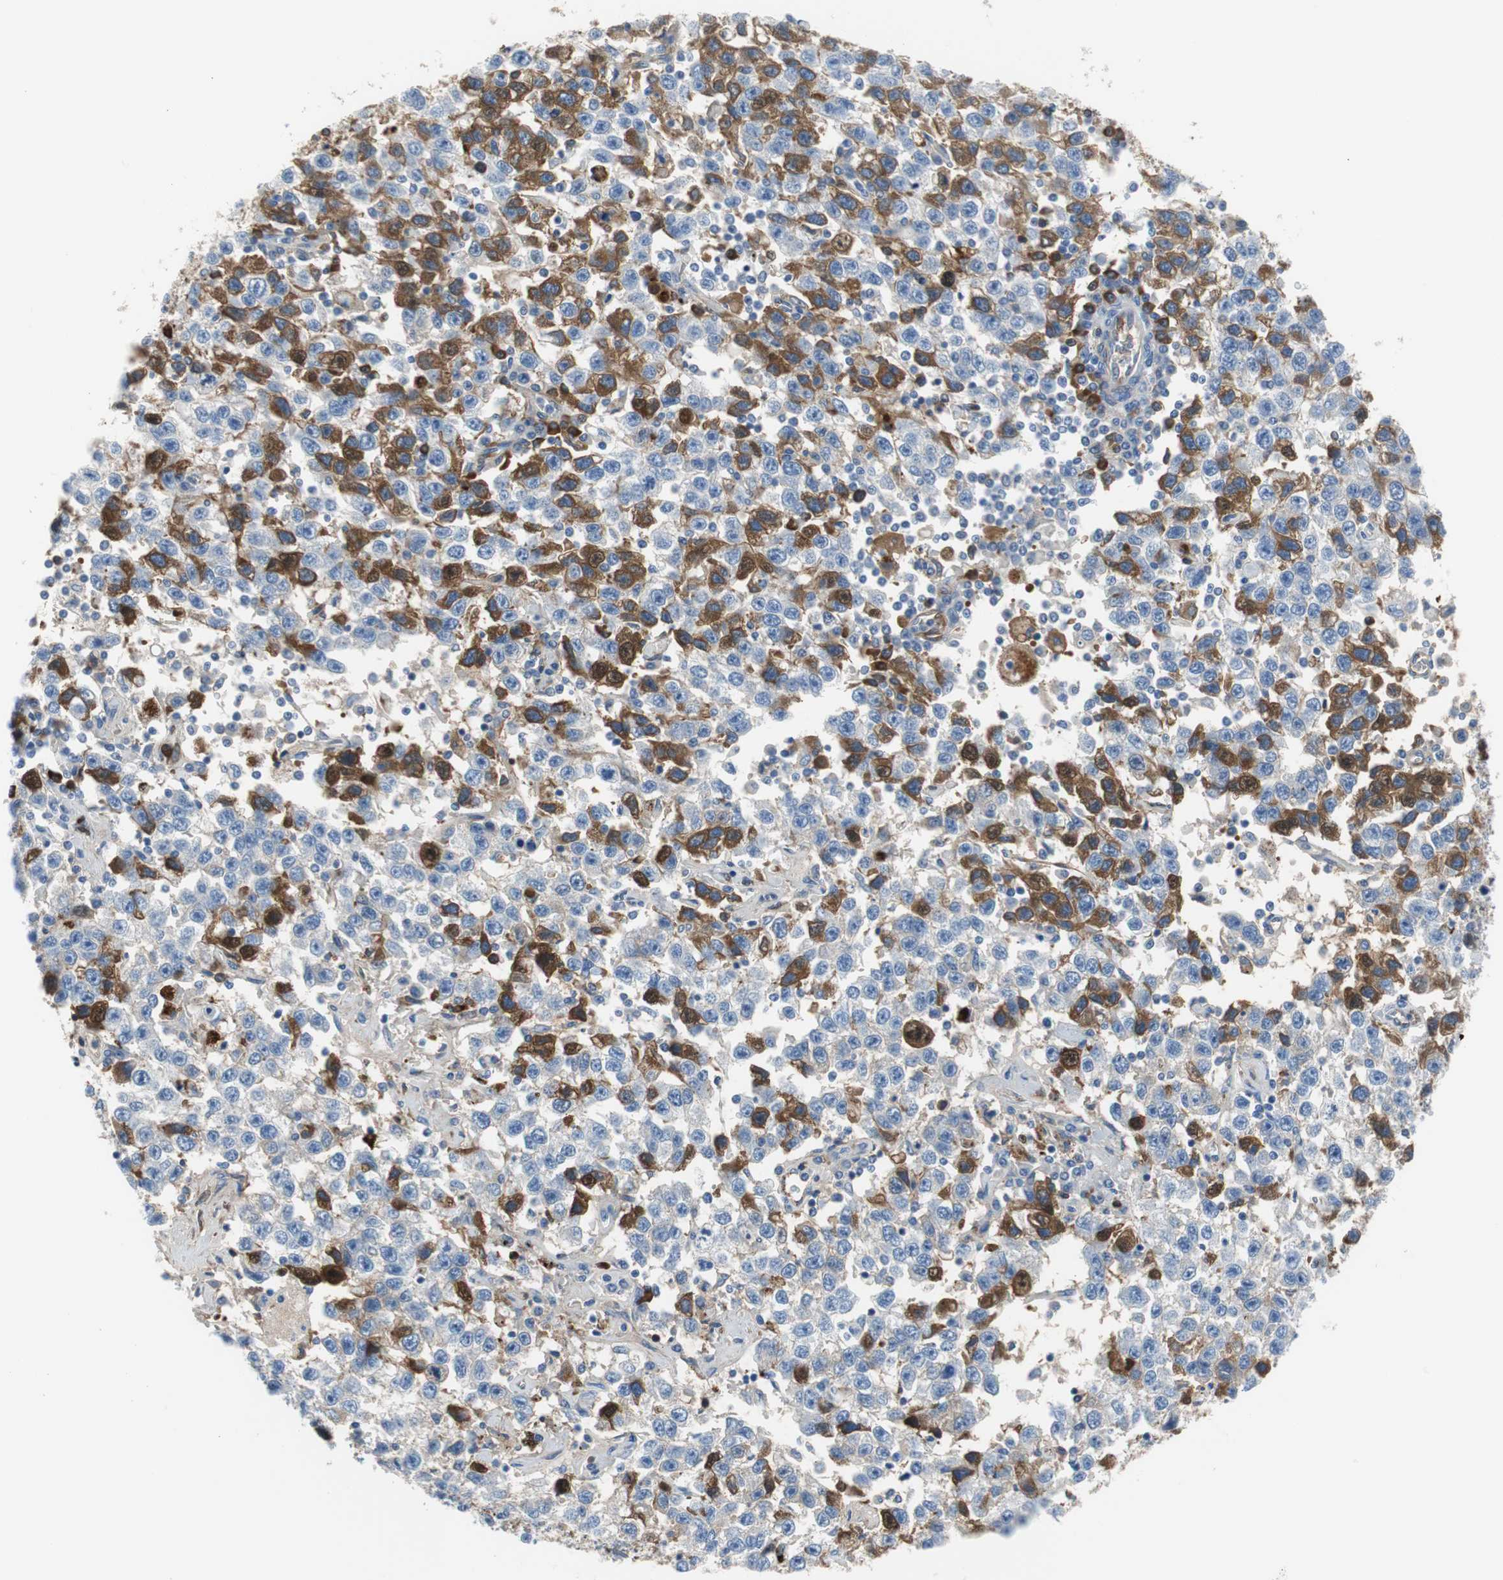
{"staining": {"intensity": "moderate", "quantity": "25%-75%", "location": "cytoplasmic/membranous"}, "tissue": "testis cancer", "cell_type": "Tumor cells", "image_type": "cancer", "snomed": [{"axis": "morphology", "description": "Seminoma, NOS"}, {"axis": "topography", "description": "Testis"}], "caption": "This is an image of IHC staining of testis cancer, which shows moderate positivity in the cytoplasmic/membranous of tumor cells.", "gene": "APCS", "patient": {"sex": "male", "age": 41}}